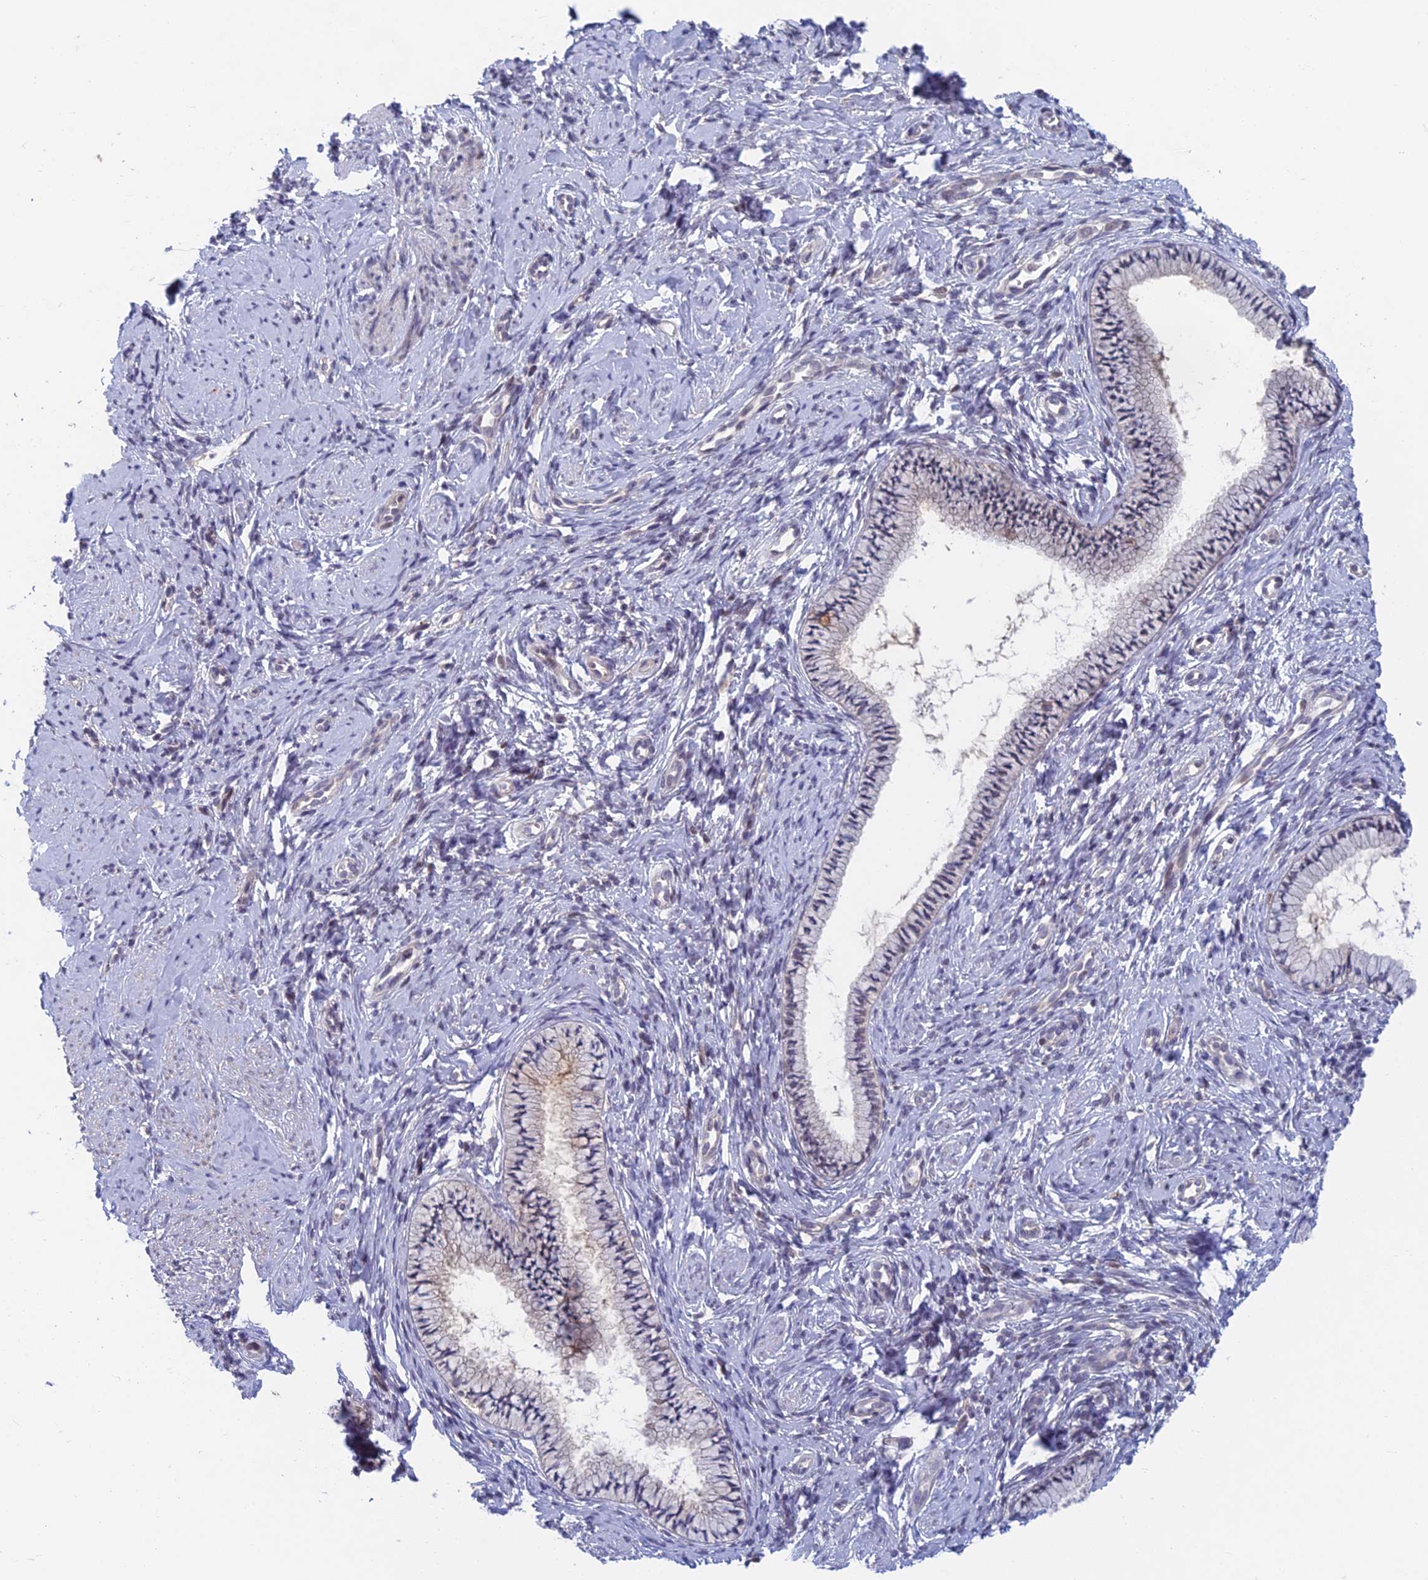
{"staining": {"intensity": "negative", "quantity": "none", "location": "none"}, "tissue": "cervix", "cell_type": "Glandular cells", "image_type": "normal", "snomed": [{"axis": "morphology", "description": "Normal tissue, NOS"}, {"axis": "topography", "description": "Cervix"}], "caption": "The immunohistochemistry (IHC) photomicrograph has no significant staining in glandular cells of cervix.", "gene": "PPP1R26", "patient": {"sex": "female", "age": 57}}